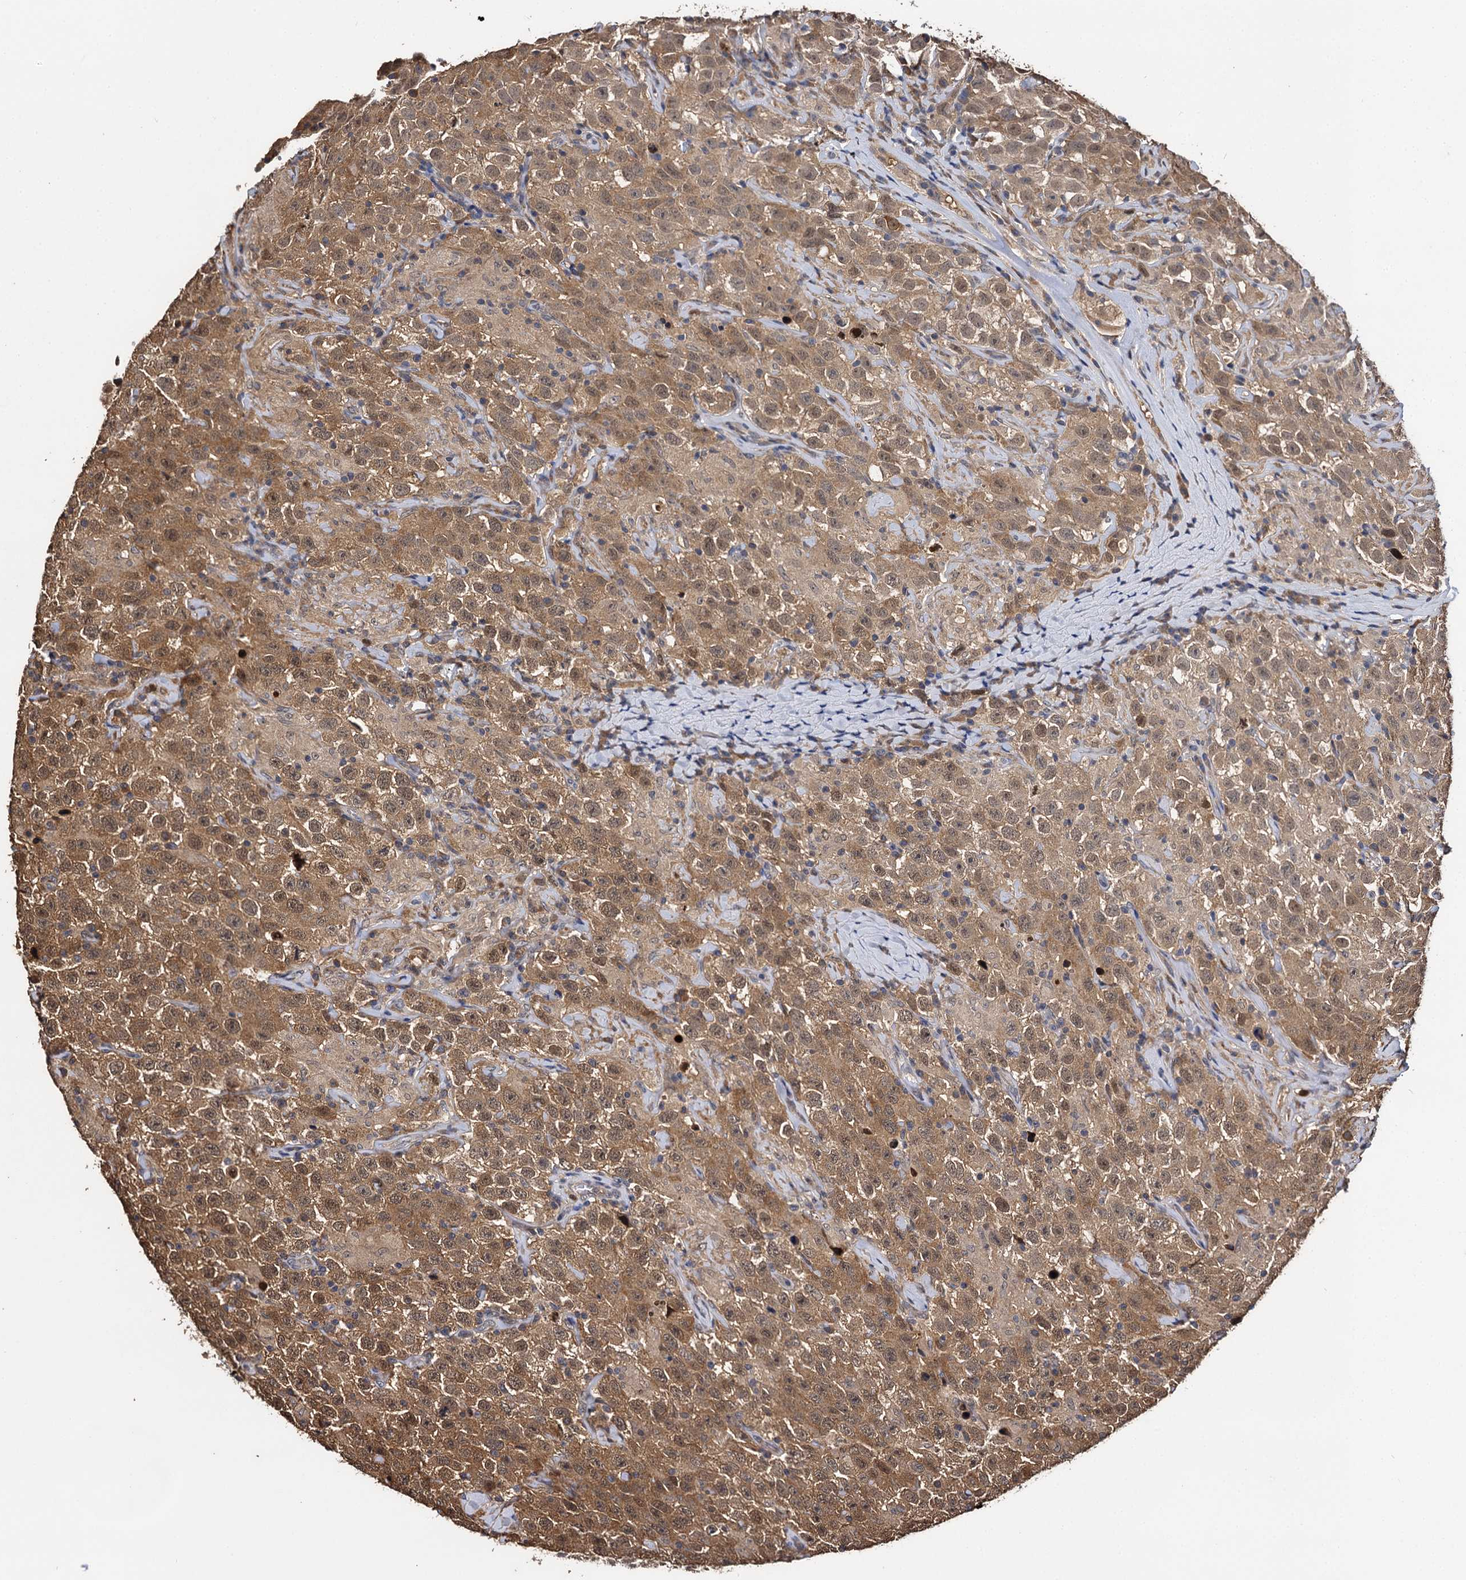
{"staining": {"intensity": "moderate", "quantity": ">75%", "location": "cytoplasmic/membranous,nuclear"}, "tissue": "testis cancer", "cell_type": "Tumor cells", "image_type": "cancer", "snomed": [{"axis": "morphology", "description": "Seminoma, NOS"}, {"axis": "topography", "description": "Testis"}], "caption": "The image exhibits immunohistochemical staining of seminoma (testis). There is moderate cytoplasmic/membranous and nuclear expression is identified in about >75% of tumor cells.", "gene": "SLC46A3", "patient": {"sex": "male", "age": 41}}